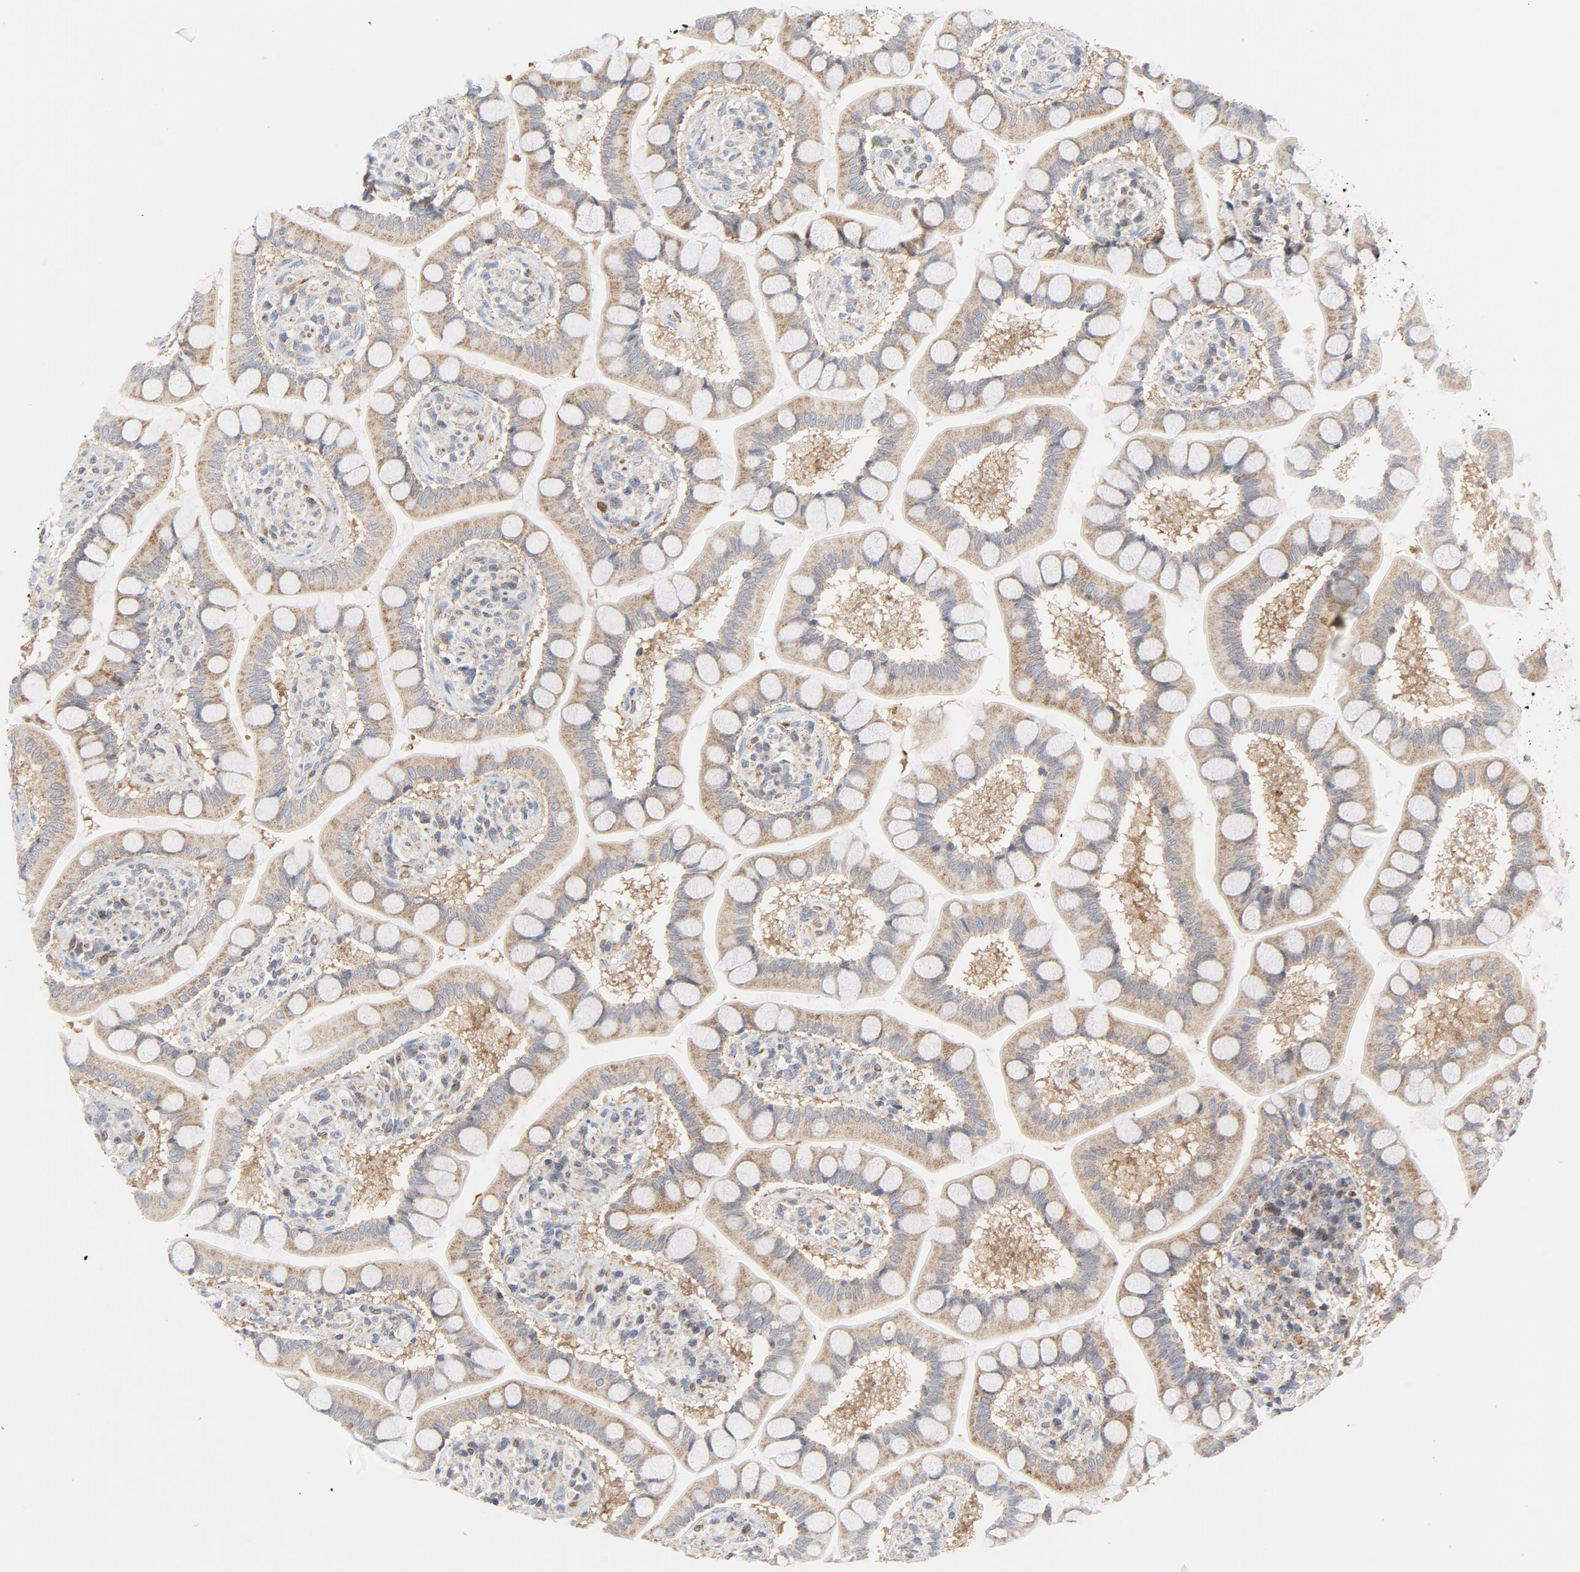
{"staining": {"intensity": "moderate", "quantity": ">75%", "location": "cytoplasmic/membranous"}, "tissue": "small intestine", "cell_type": "Glandular cells", "image_type": "normal", "snomed": [{"axis": "morphology", "description": "Normal tissue, NOS"}, {"axis": "topography", "description": "Small intestine"}], "caption": "Immunohistochemistry (IHC) histopathology image of benign small intestine: small intestine stained using immunohistochemistry demonstrates medium levels of moderate protein expression localized specifically in the cytoplasmic/membranous of glandular cells, appearing as a cytoplasmic/membranous brown color.", "gene": "RAPGEF4", "patient": {"sex": "male", "age": 41}}